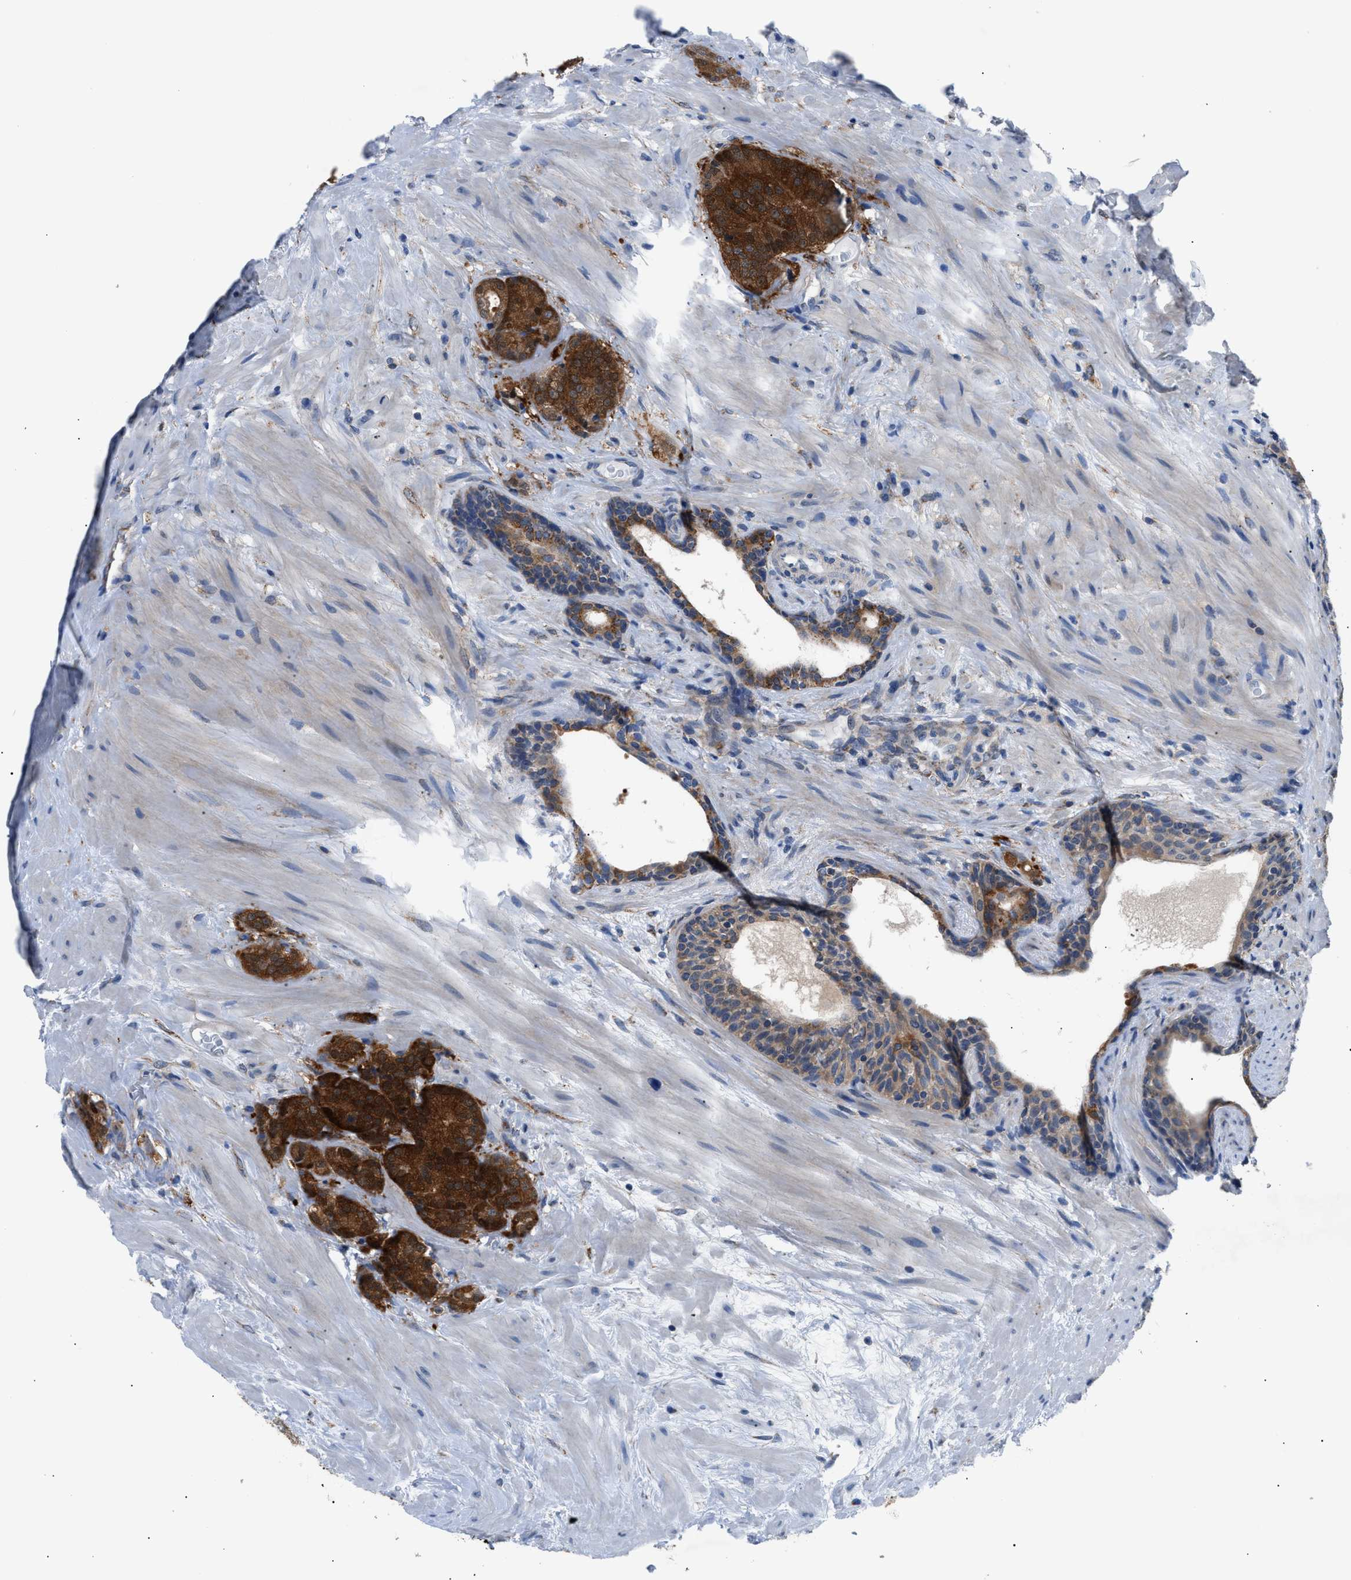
{"staining": {"intensity": "strong", "quantity": ">75%", "location": "cytoplasmic/membranous"}, "tissue": "prostate cancer", "cell_type": "Tumor cells", "image_type": "cancer", "snomed": [{"axis": "morphology", "description": "Adenocarcinoma, High grade"}, {"axis": "topography", "description": "Prostate"}], "caption": "Immunohistochemistry (IHC) photomicrograph of prostate cancer (high-grade adenocarcinoma) stained for a protein (brown), which reveals high levels of strong cytoplasmic/membranous staining in about >75% of tumor cells.", "gene": "TMEM45B", "patient": {"sex": "male", "age": 61}}